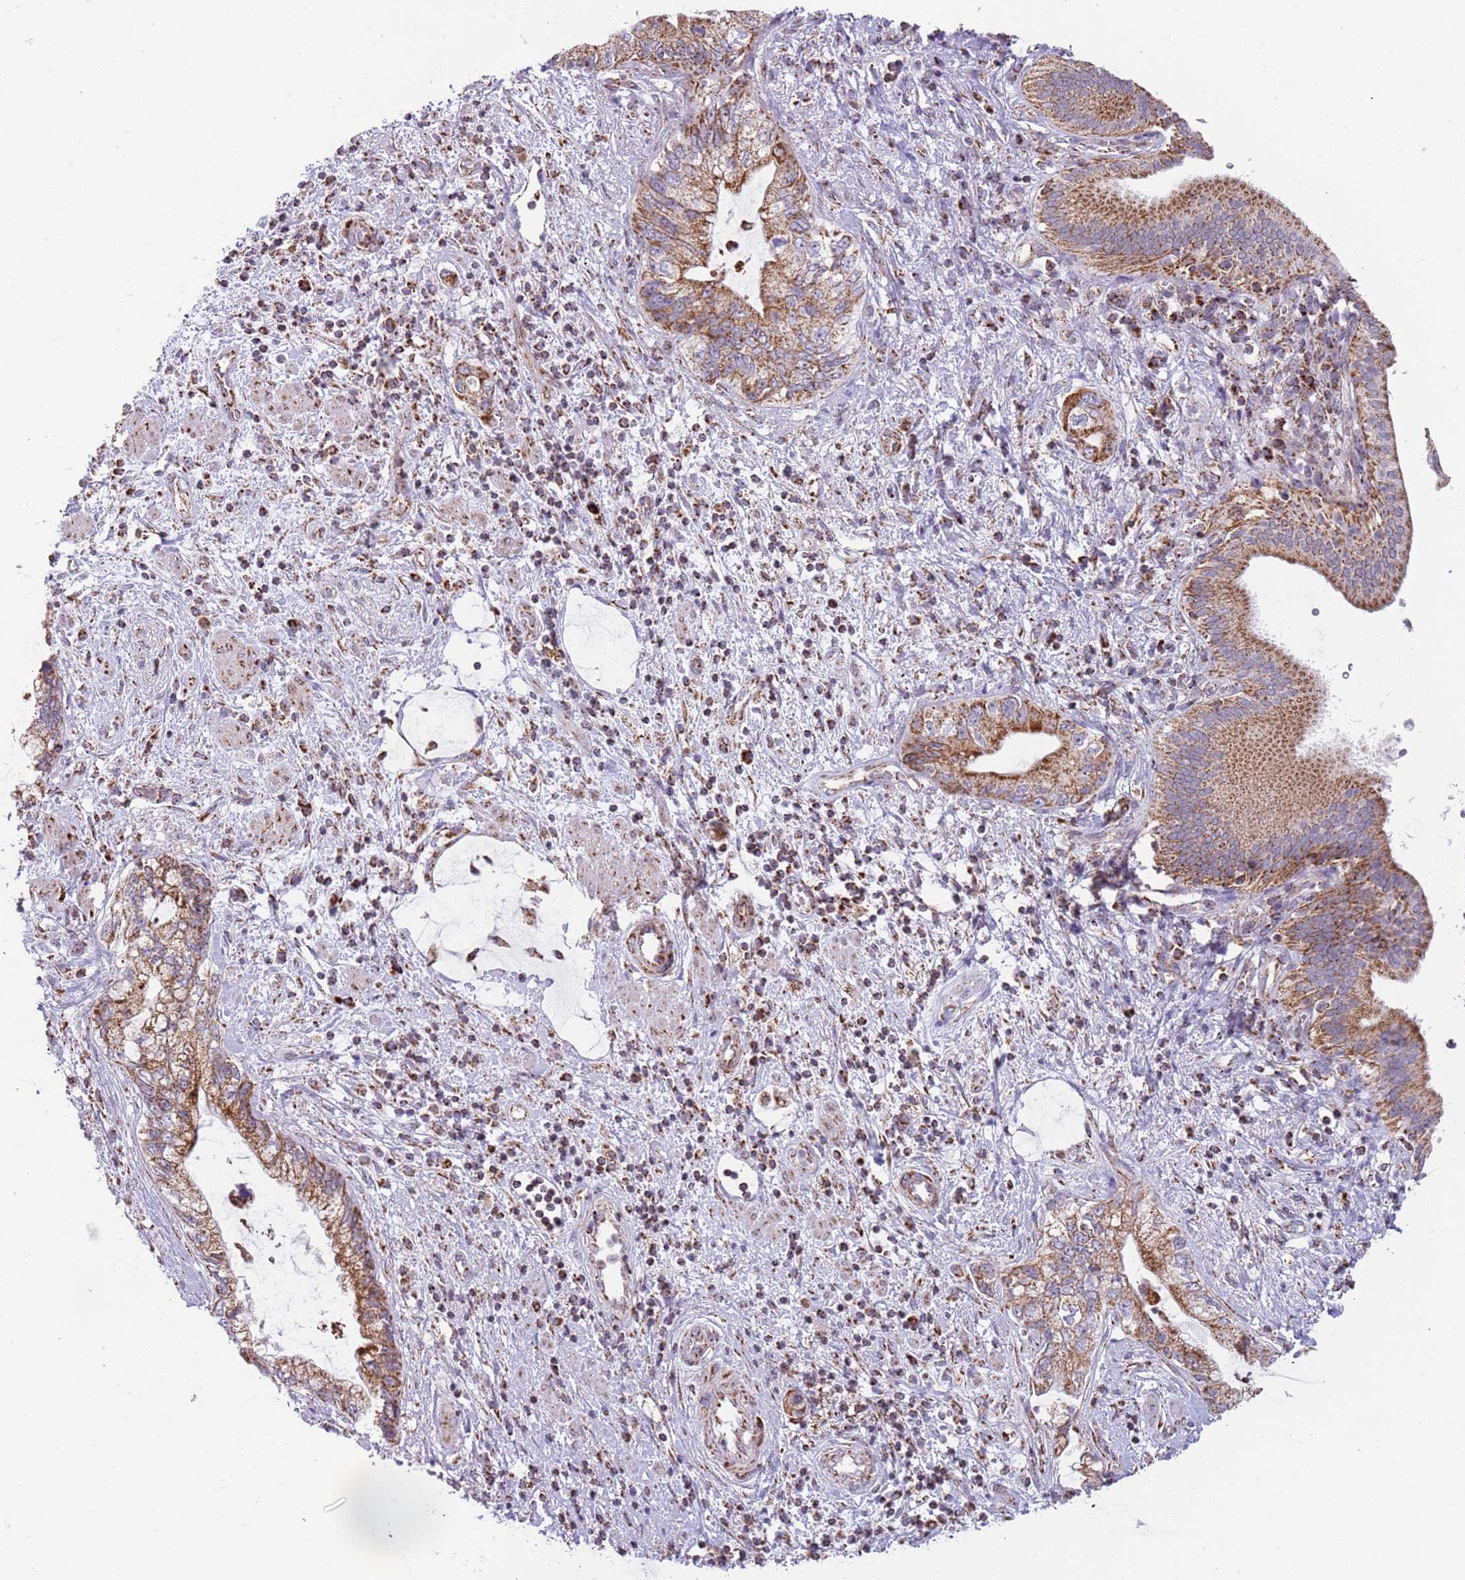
{"staining": {"intensity": "moderate", "quantity": ">75%", "location": "cytoplasmic/membranous"}, "tissue": "pancreatic cancer", "cell_type": "Tumor cells", "image_type": "cancer", "snomed": [{"axis": "morphology", "description": "Adenocarcinoma, NOS"}, {"axis": "topography", "description": "Pancreas"}], "caption": "A photomicrograph of human pancreatic adenocarcinoma stained for a protein demonstrates moderate cytoplasmic/membranous brown staining in tumor cells.", "gene": "LHX6", "patient": {"sex": "female", "age": 73}}